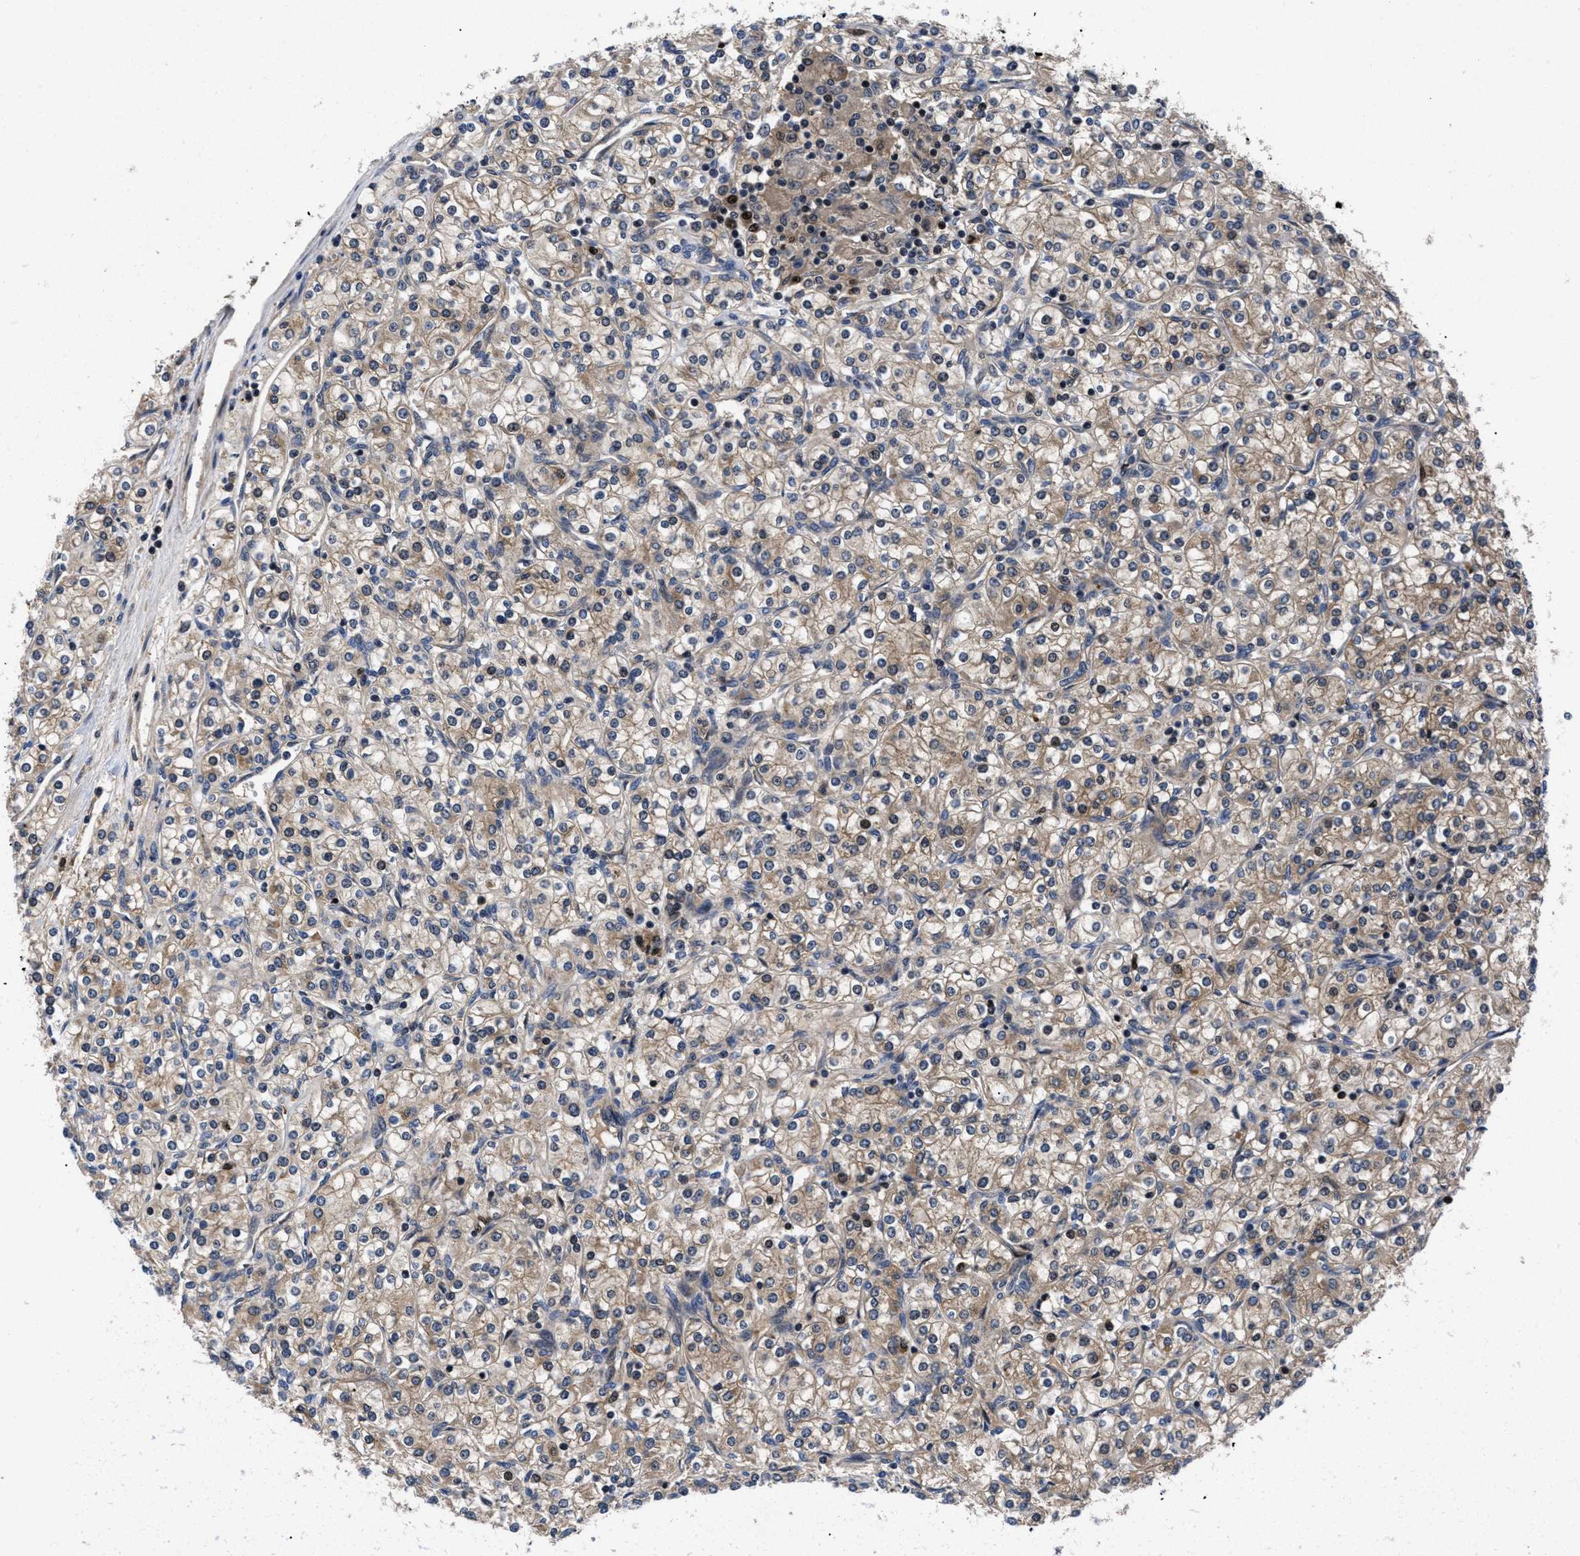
{"staining": {"intensity": "weak", "quantity": ">75%", "location": "cytoplasmic/membranous"}, "tissue": "renal cancer", "cell_type": "Tumor cells", "image_type": "cancer", "snomed": [{"axis": "morphology", "description": "Adenocarcinoma, NOS"}, {"axis": "topography", "description": "Kidney"}], "caption": "High-magnification brightfield microscopy of renal cancer stained with DAB (brown) and counterstained with hematoxylin (blue). tumor cells exhibit weak cytoplasmic/membranous positivity is seen in about>75% of cells. (brown staining indicates protein expression, while blue staining denotes nuclei).", "gene": "FAM200A", "patient": {"sex": "male", "age": 77}}